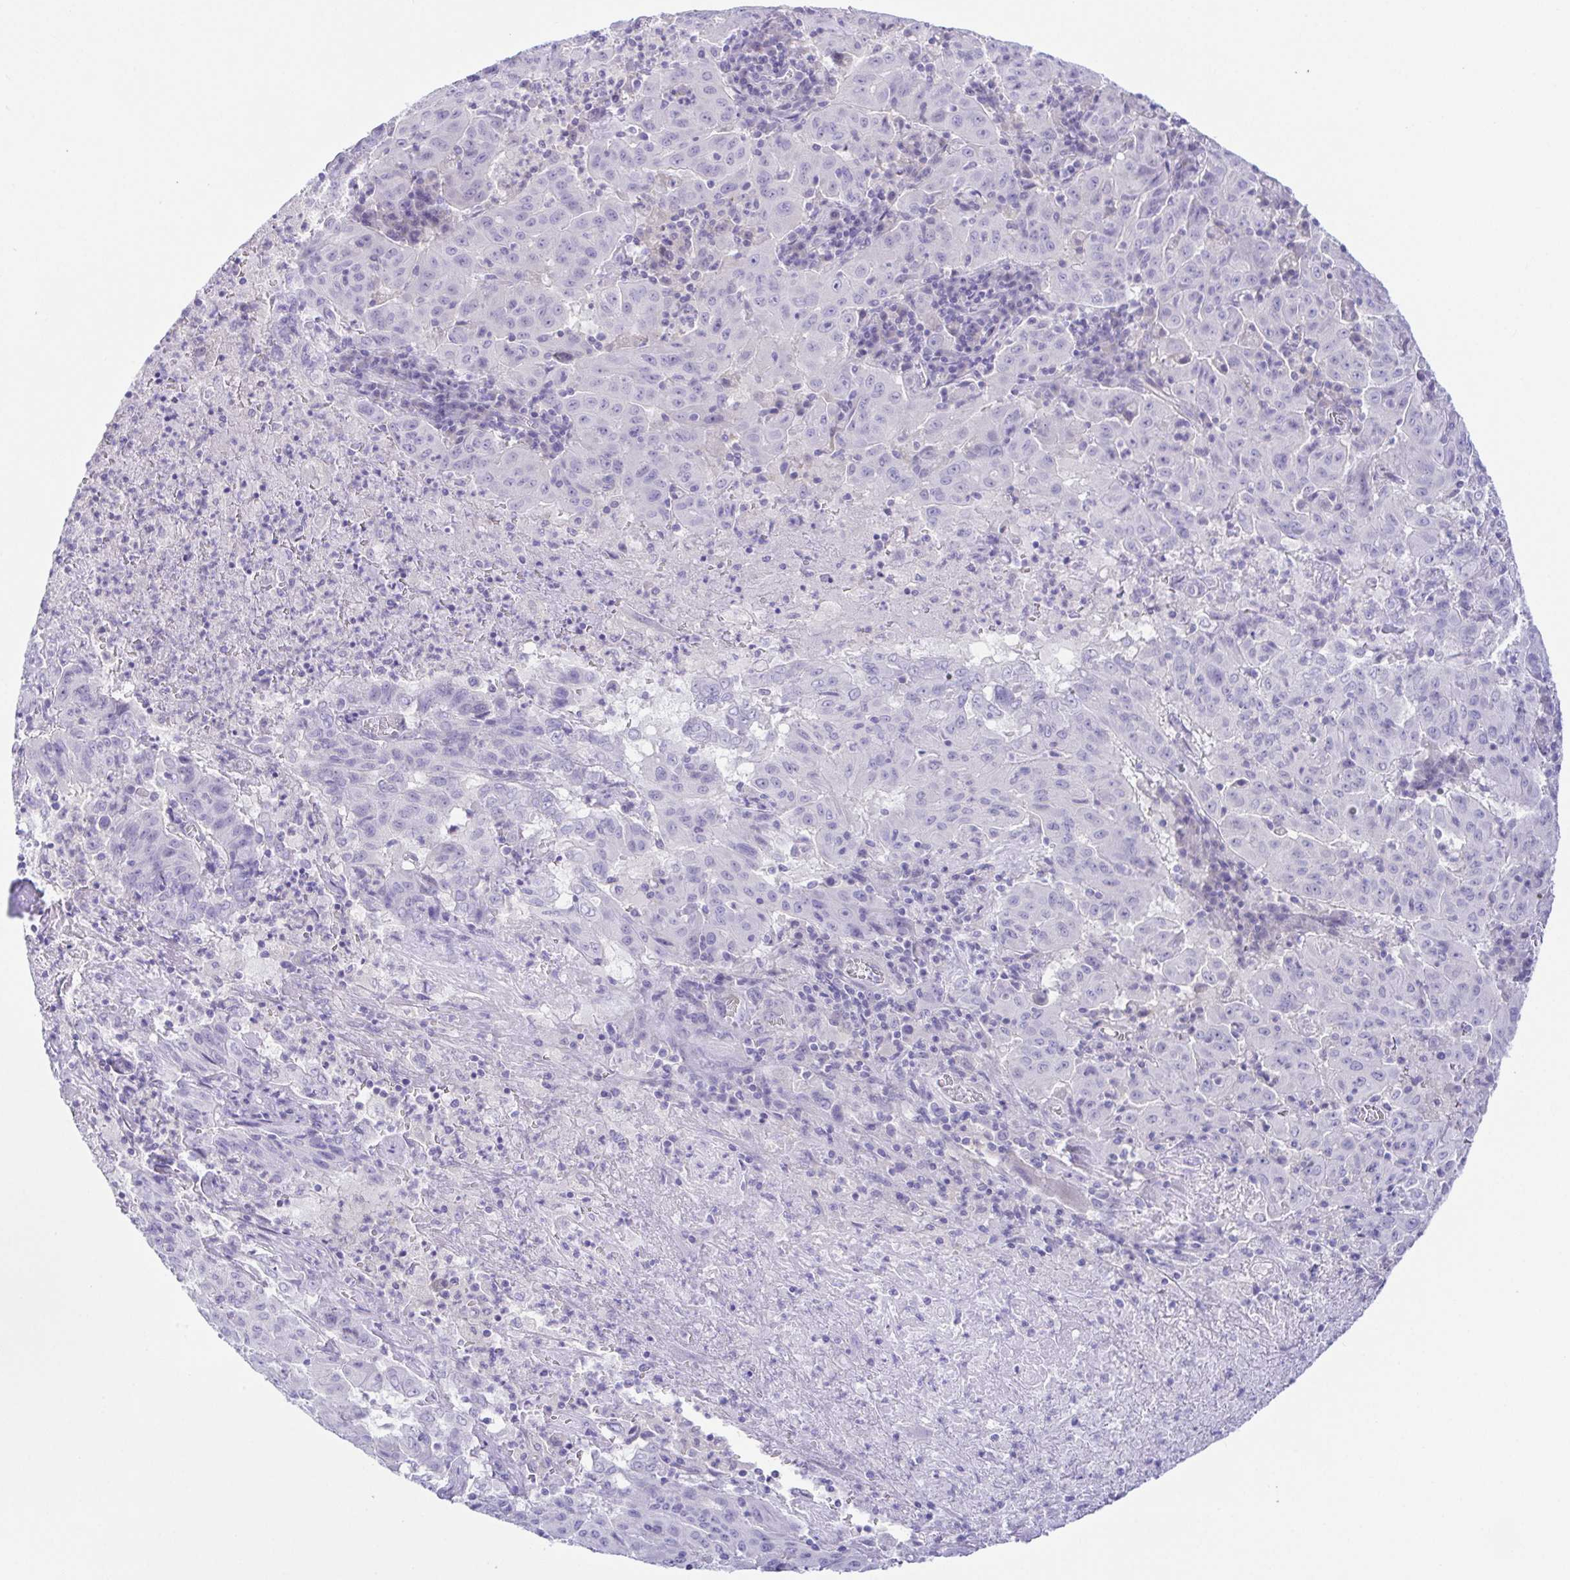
{"staining": {"intensity": "negative", "quantity": "none", "location": "none"}, "tissue": "pancreatic cancer", "cell_type": "Tumor cells", "image_type": "cancer", "snomed": [{"axis": "morphology", "description": "Adenocarcinoma, NOS"}, {"axis": "topography", "description": "Pancreas"}], "caption": "A histopathology image of pancreatic cancer (adenocarcinoma) stained for a protein reveals no brown staining in tumor cells. The staining was performed using DAB (3,3'-diaminobenzidine) to visualize the protein expression in brown, while the nuclei were stained in blue with hematoxylin (Magnification: 20x).", "gene": "KRTDAP", "patient": {"sex": "male", "age": 63}}